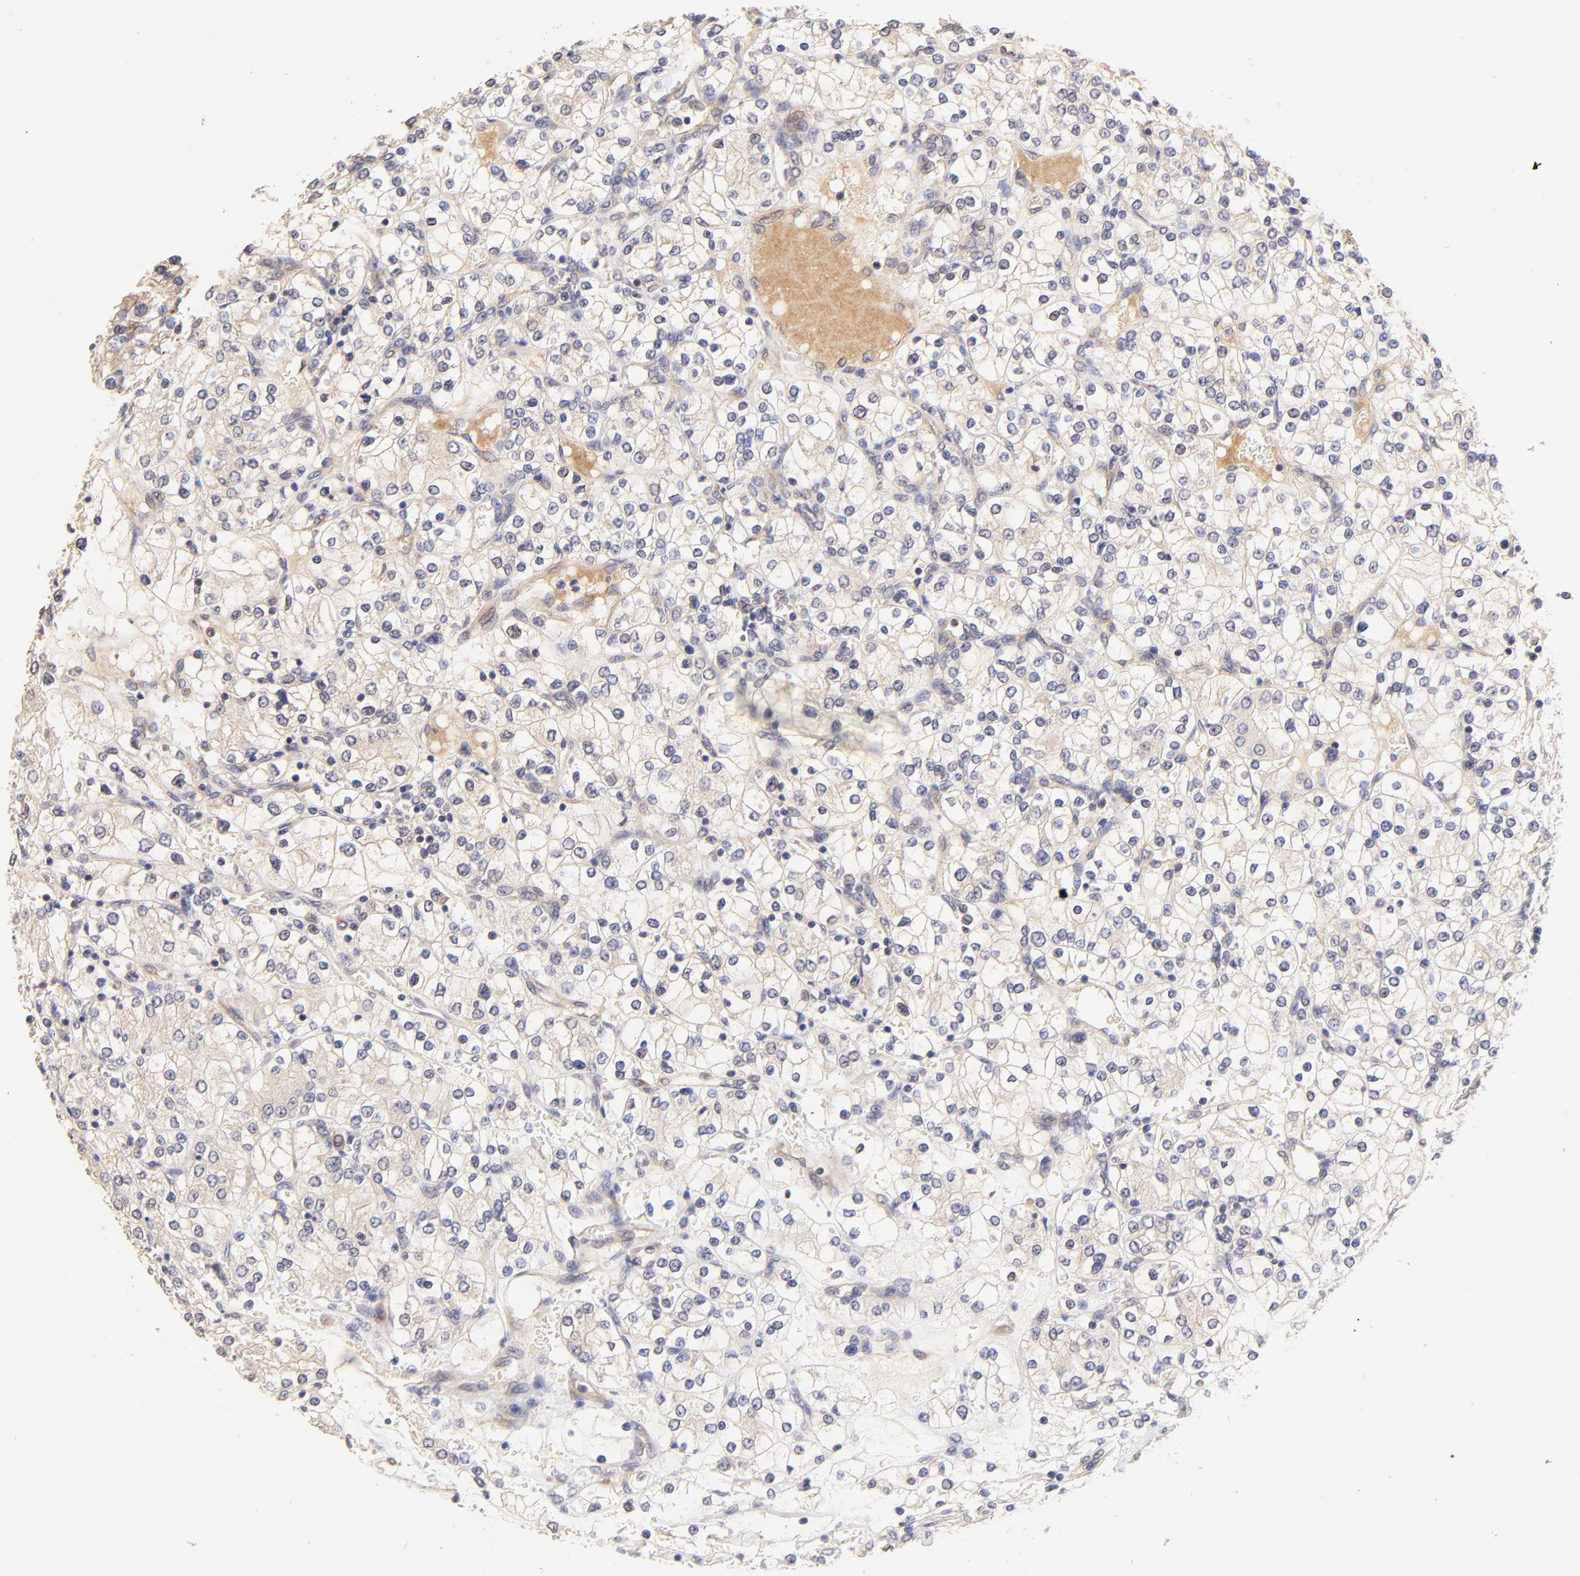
{"staining": {"intensity": "weak", "quantity": ">75%", "location": "cytoplasmic/membranous"}, "tissue": "renal cancer", "cell_type": "Tumor cells", "image_type": "cancer", "snomed": [{"axis": "morphology", "description": "Adenocarcinoma, NOS"}, {"axis": "topography", "description": "Kidney"}], "caption": "Human renal cancer stained with a protein marker demonstrates weak staining in tumor cells.", "gene": "TNFAIP3", "patient": {"sex": "female", "age": 62}}